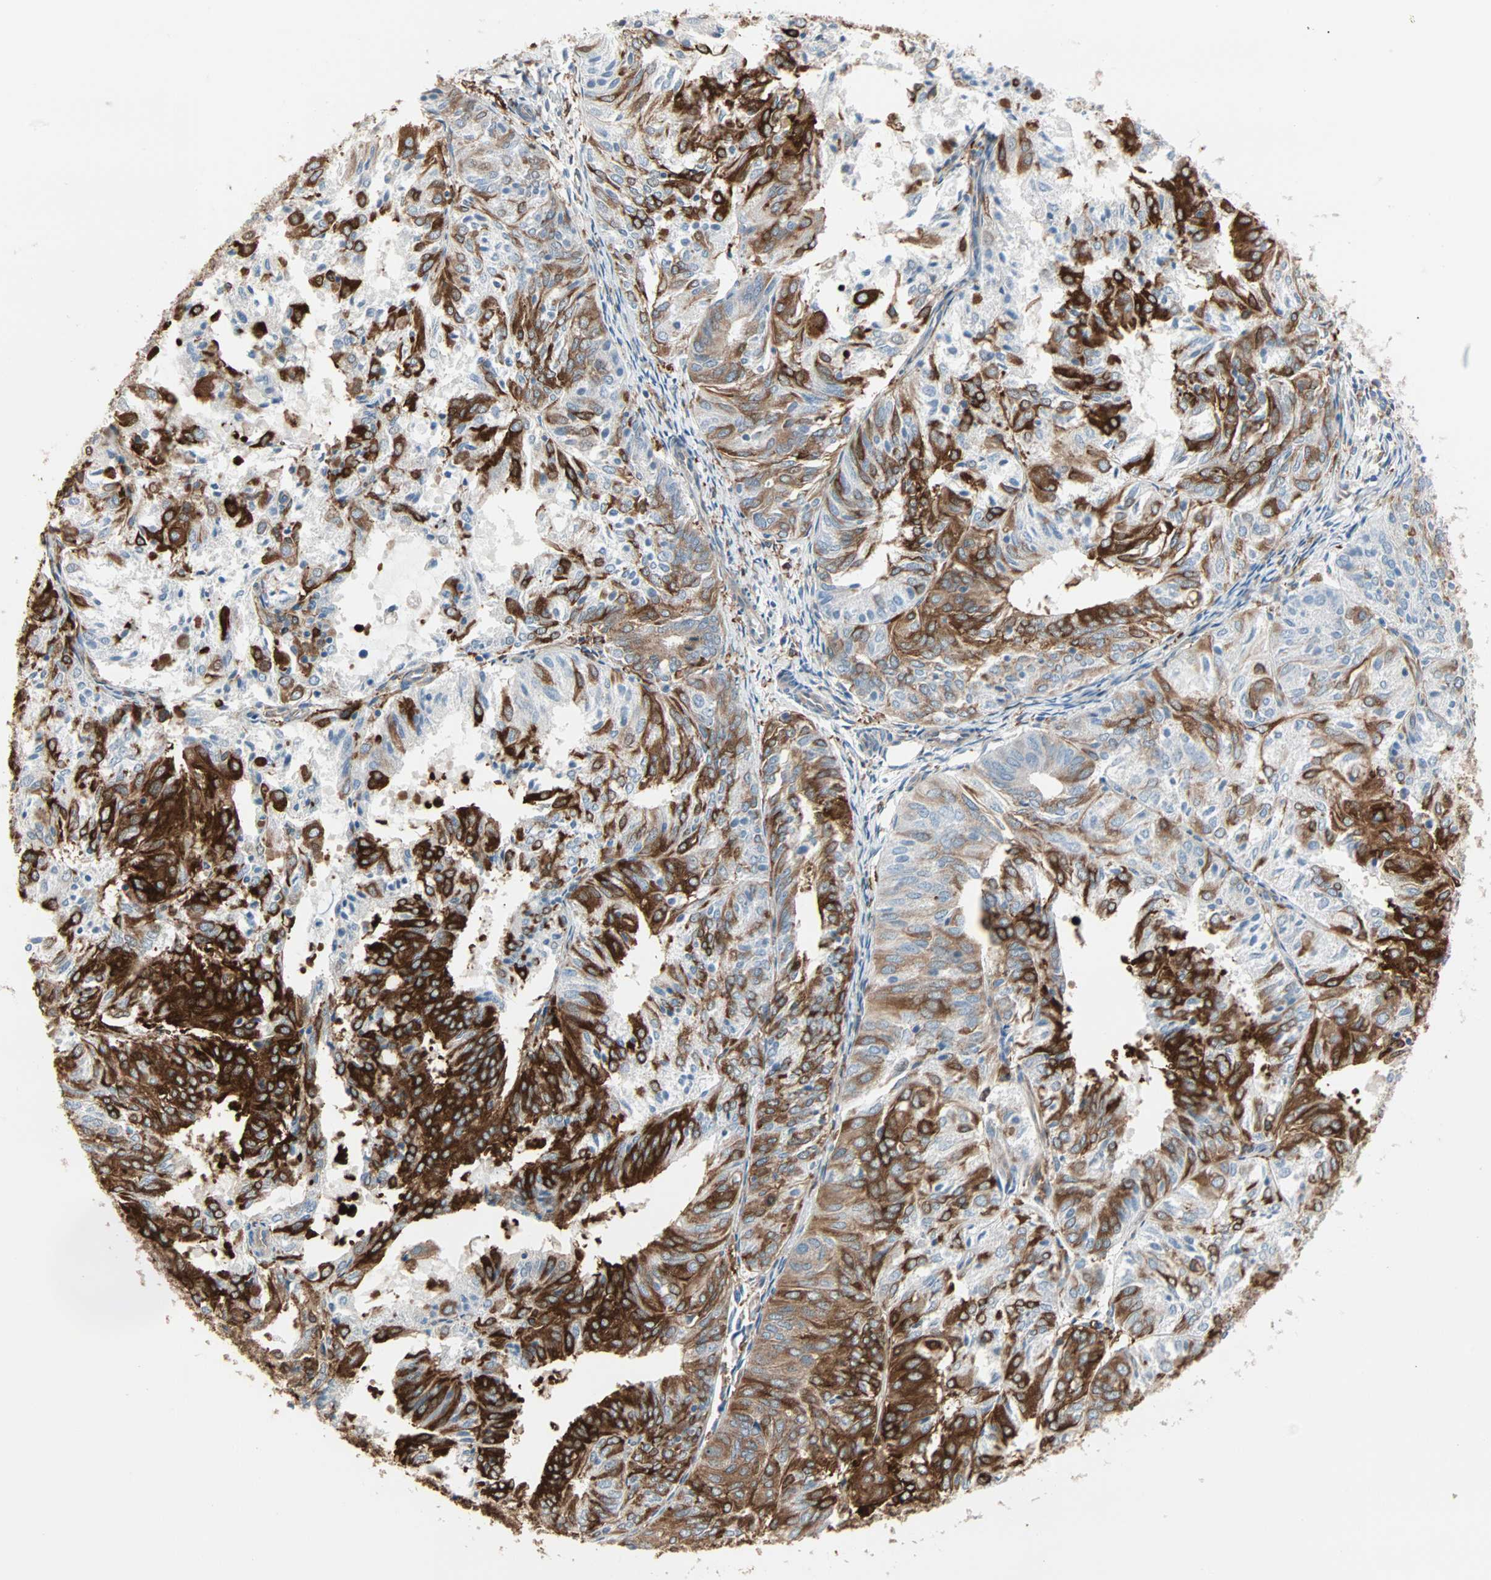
{"staining": {"intensity": "strong", "quantity": ">75%", "location": "cytoplasmic/membranous"}, "tissue": "endometrial cancer", "cell_type": "Tumor cells", "image_type": "cancer", "snomed": [{"axis": "morphology", "description": "Adenocarcinoma, NOS"}, {"axis": "topography", "description": "Uterus"}], "caption": "Tumor cells exhibit high levels of strong cytoplasmic/membranous staining in about >75% of cells in human adenocarcinoma (endometrial).", "gene": "EPB41L2", "patient": {"sex": "female", "age": 60}}